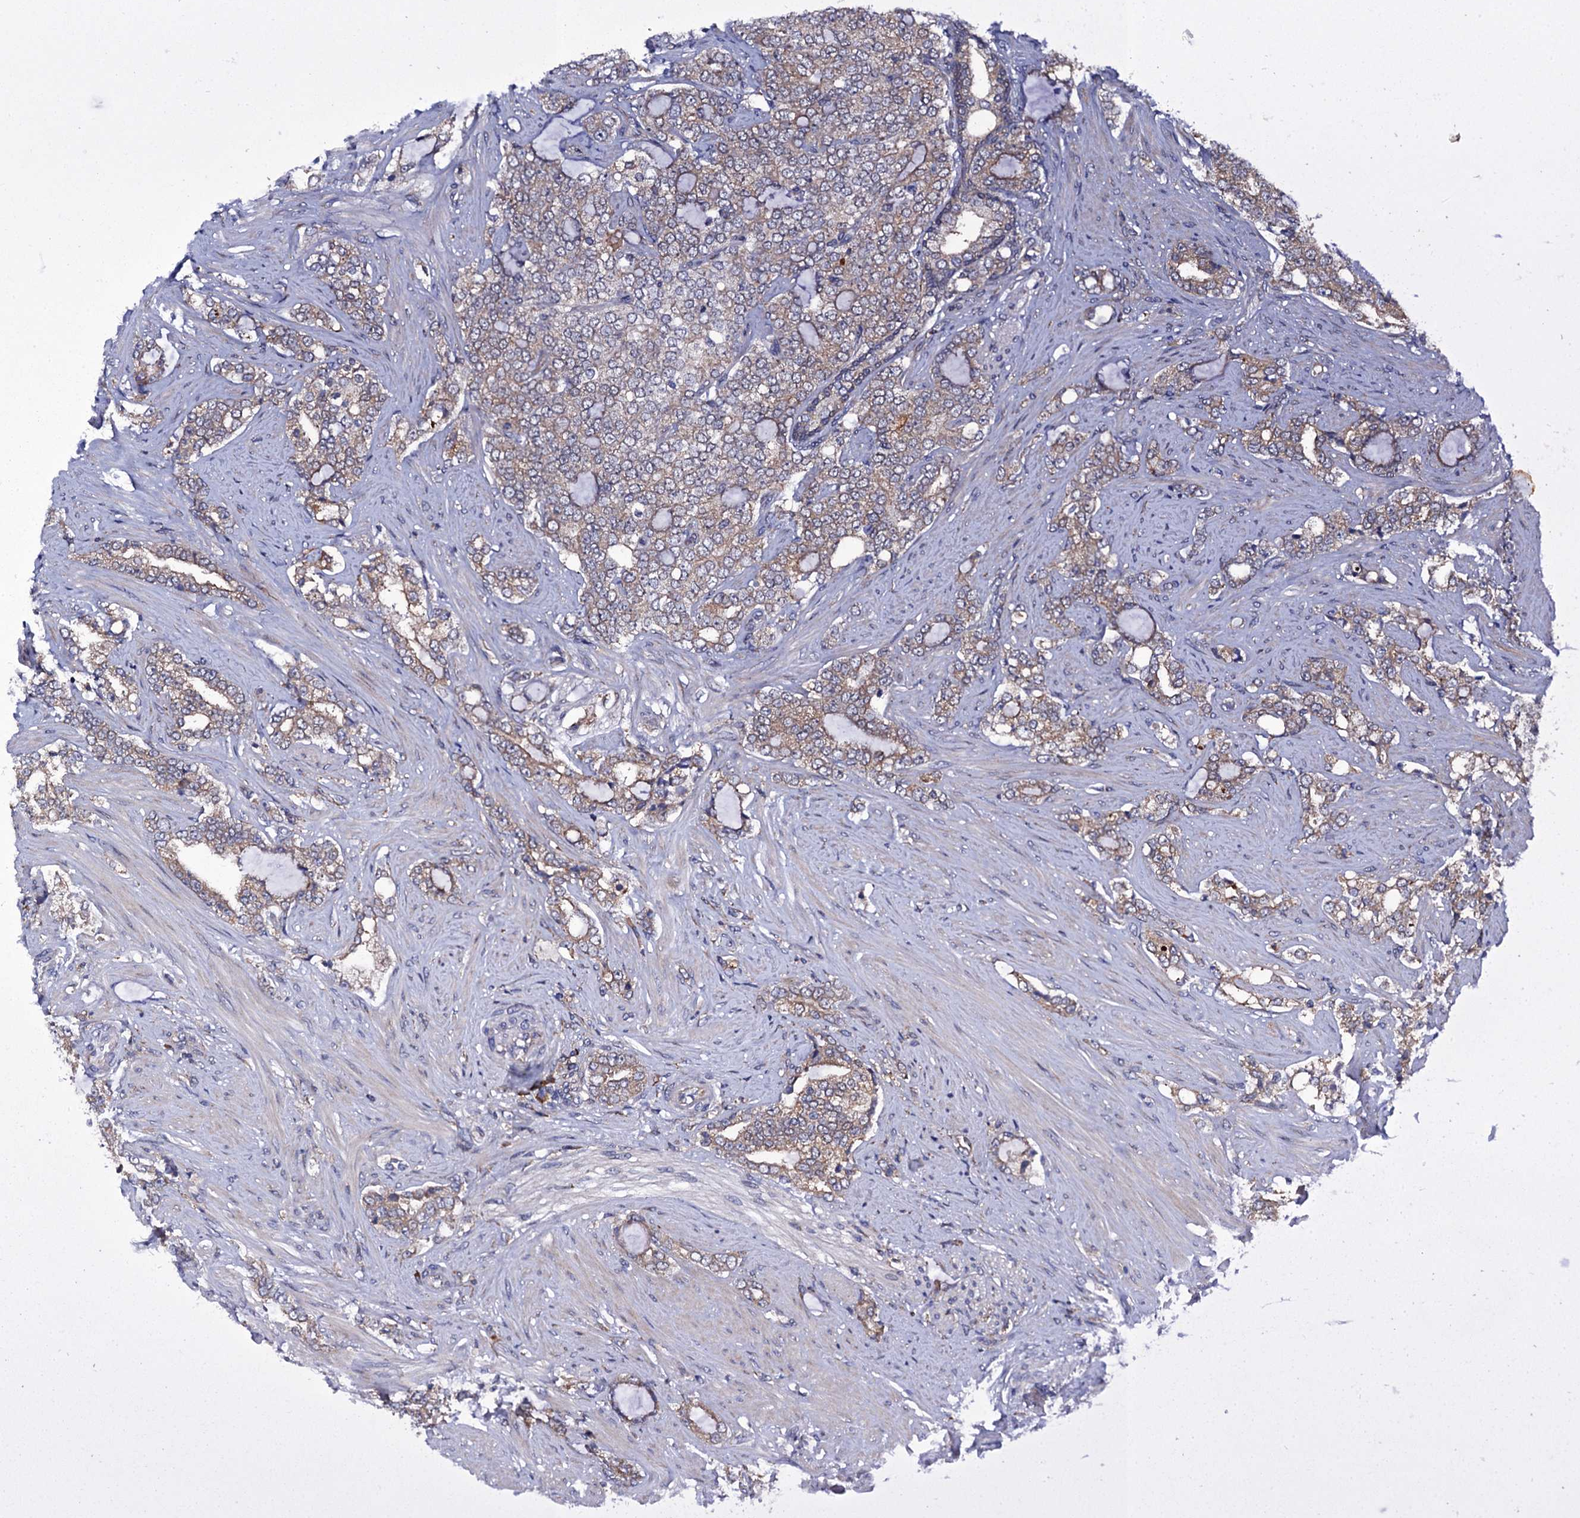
{"staining": {"intensity": "weak", "quantity": ">75%", "location": "cytoplasmic/membranous"}, "tissue": "prostate cancer", "cell_type": "Tumor cells", "image_type": "cancer", "snomed": [{"axis": "morphology", "description": "Adenocarcinoma, High grade"}, {"axis": "topography", "description": "Prostate"}], "caption": "Immunohistochemical staining of human high-grade adenocarcinoma (prostate) displays weak cytoplasmic/membranous protein positivity in approximately >75% of tumor cells. (DAB IHC with brightfield microscopy, high magnification).", "gene": "PGLS", "patient": {"sex": "male", "age": 64}}